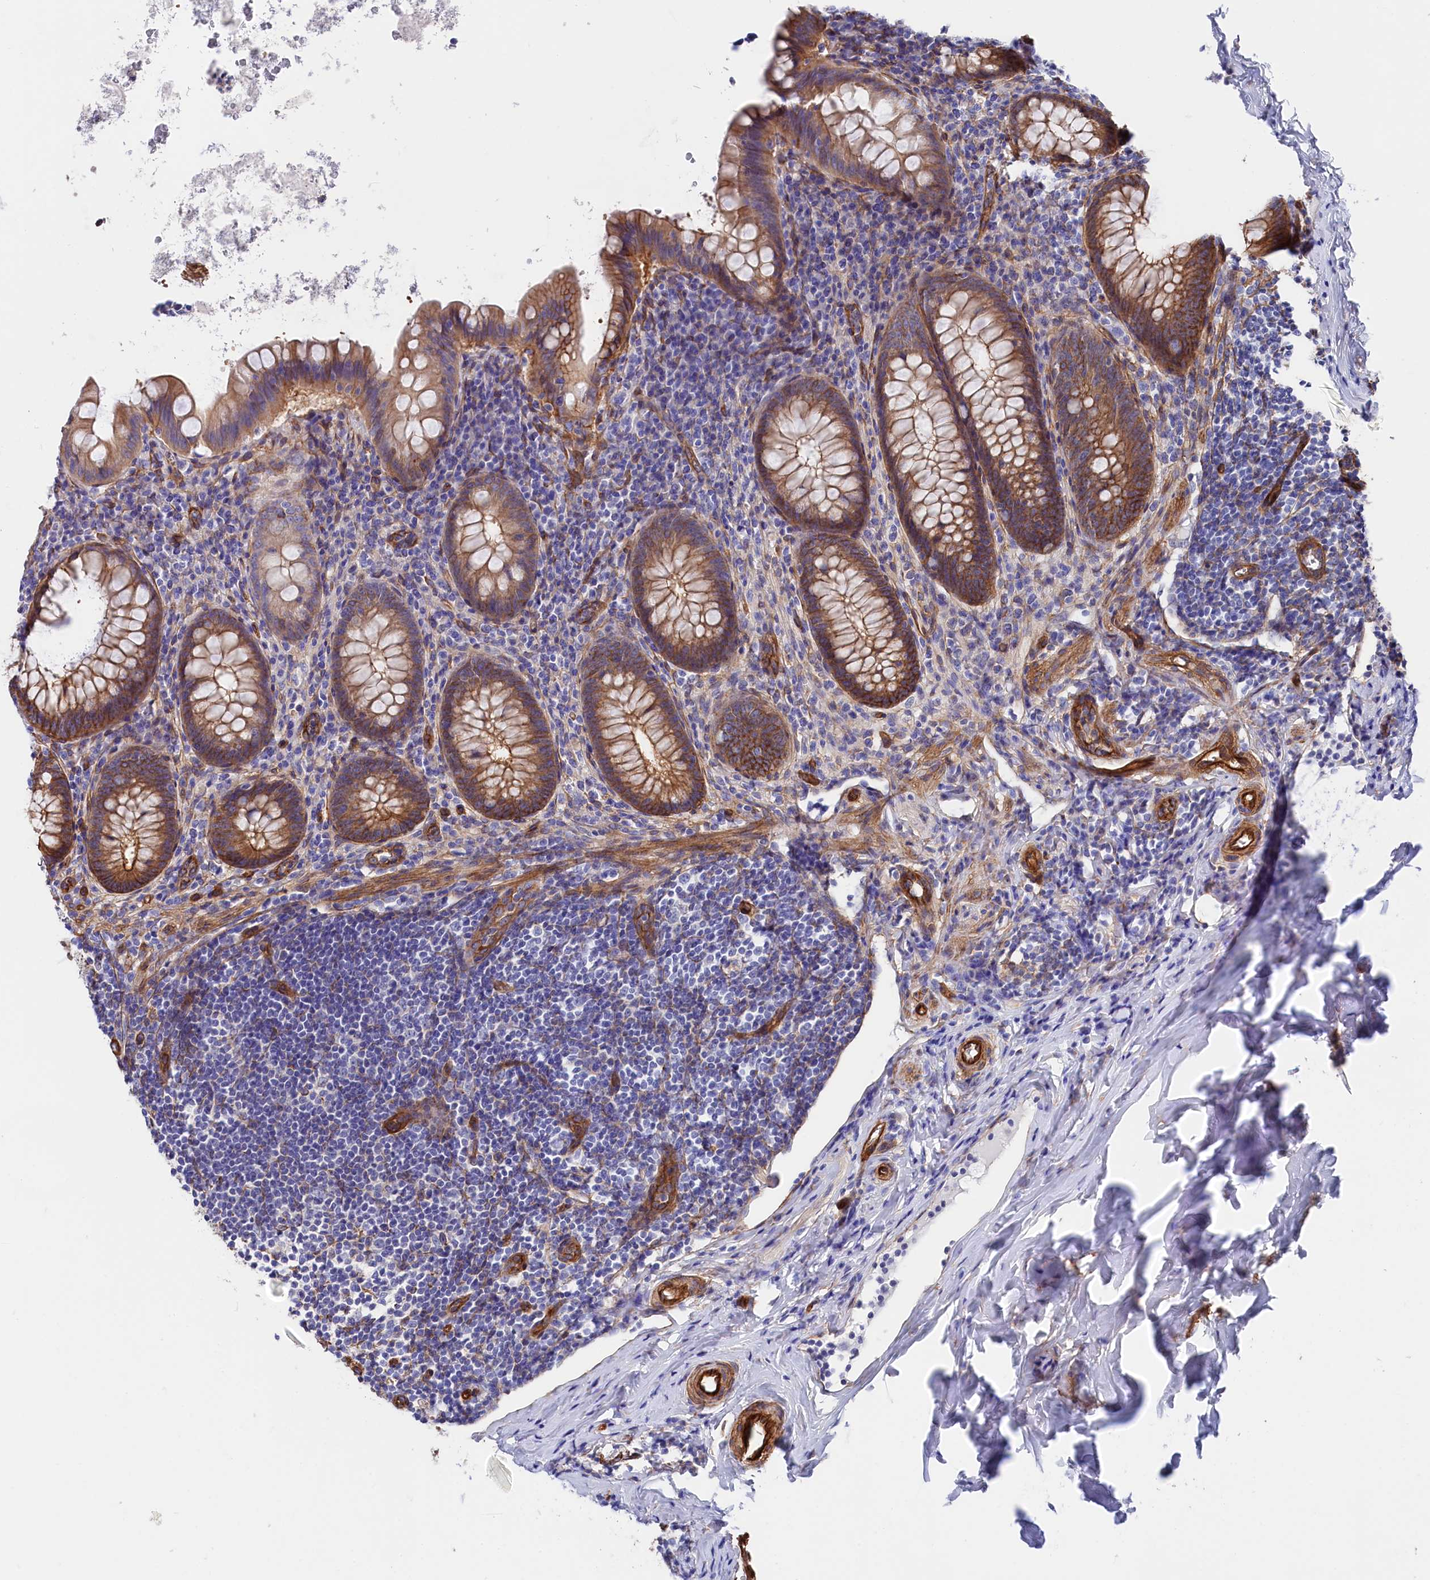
{"staining": {"intensity": "moderate", "quantity": ">75%", "location": "cytoplasmic/membranous"}, "tissue": "appendix", "cell_type": "Glandular cells", "image_type": "normal", "snomed": [{"axis": "morphology", "description": "Normal tissue, NOS"}, {"axis": "topography", "description": "Appendix"}], "caption": "Appendix stained with IHC displays moderate cytoplasmic/membranous expression in about >75% of glandular cells. (DAB (3,3'-diaminobenzidine) IHC, brown staining for protein, blue staining for nuclei).", "gene": "TNKS1BP1", "patient": {"sex": "female", "age": 33}}